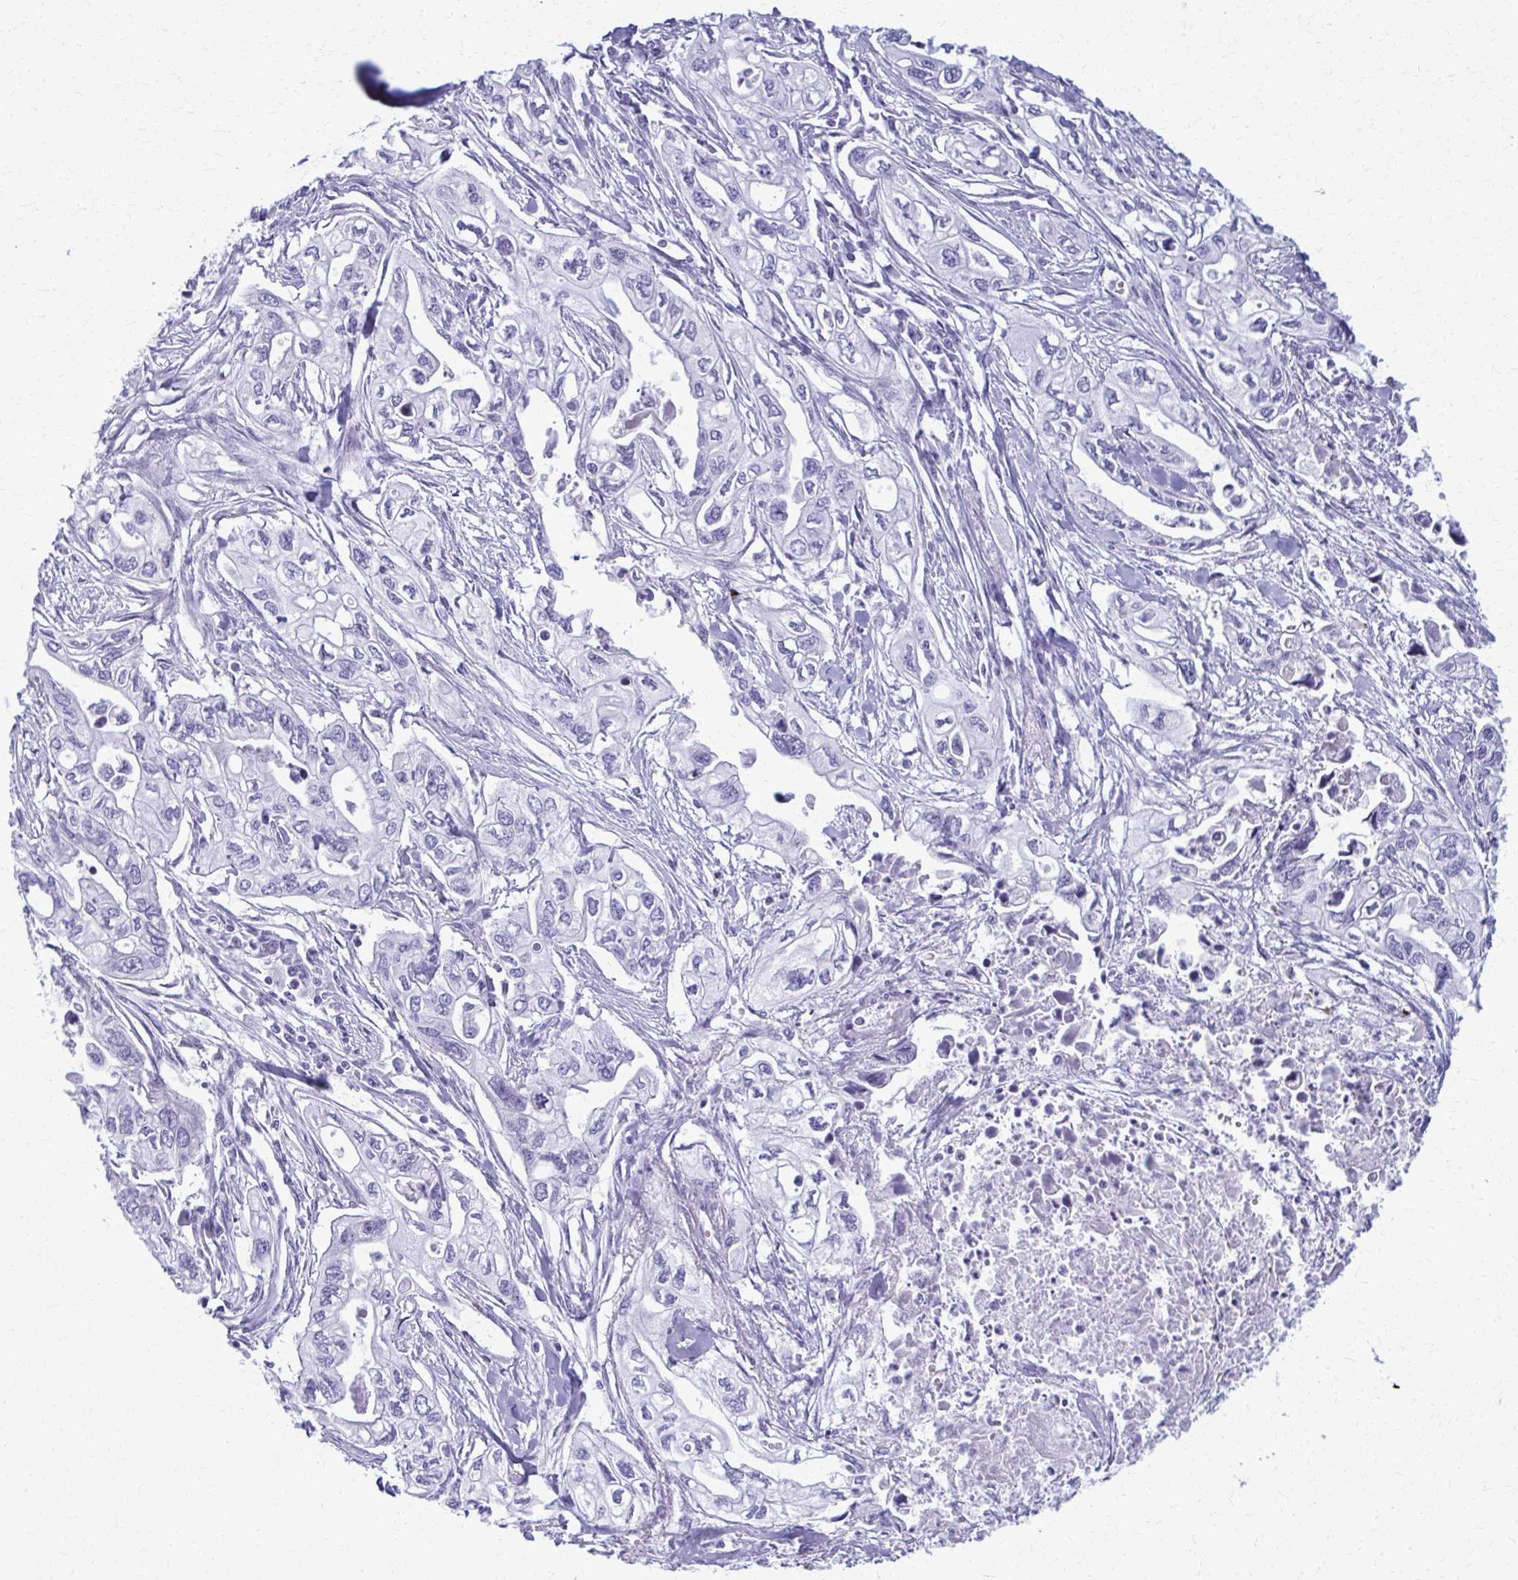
{"staining": {"intensity": "negative", "quantity": "none", "location": "none"}, "tissue": "pancreatic cancer", "cell_type": "Tumor cells", "image_type": "cancer", "snomed": [{"axis": "morphology", "description": "Adenocarcinoma, NOS"}, {"axis": "topography", "description": "Pancreas"}], "caption": "Adenocarcinoma (pancreatic) was stained to show a protein in brown. There is no significant positivity in tumor cells.", "gene": "ACSM2B", "patient": {"sex": "male", "age": 68}}